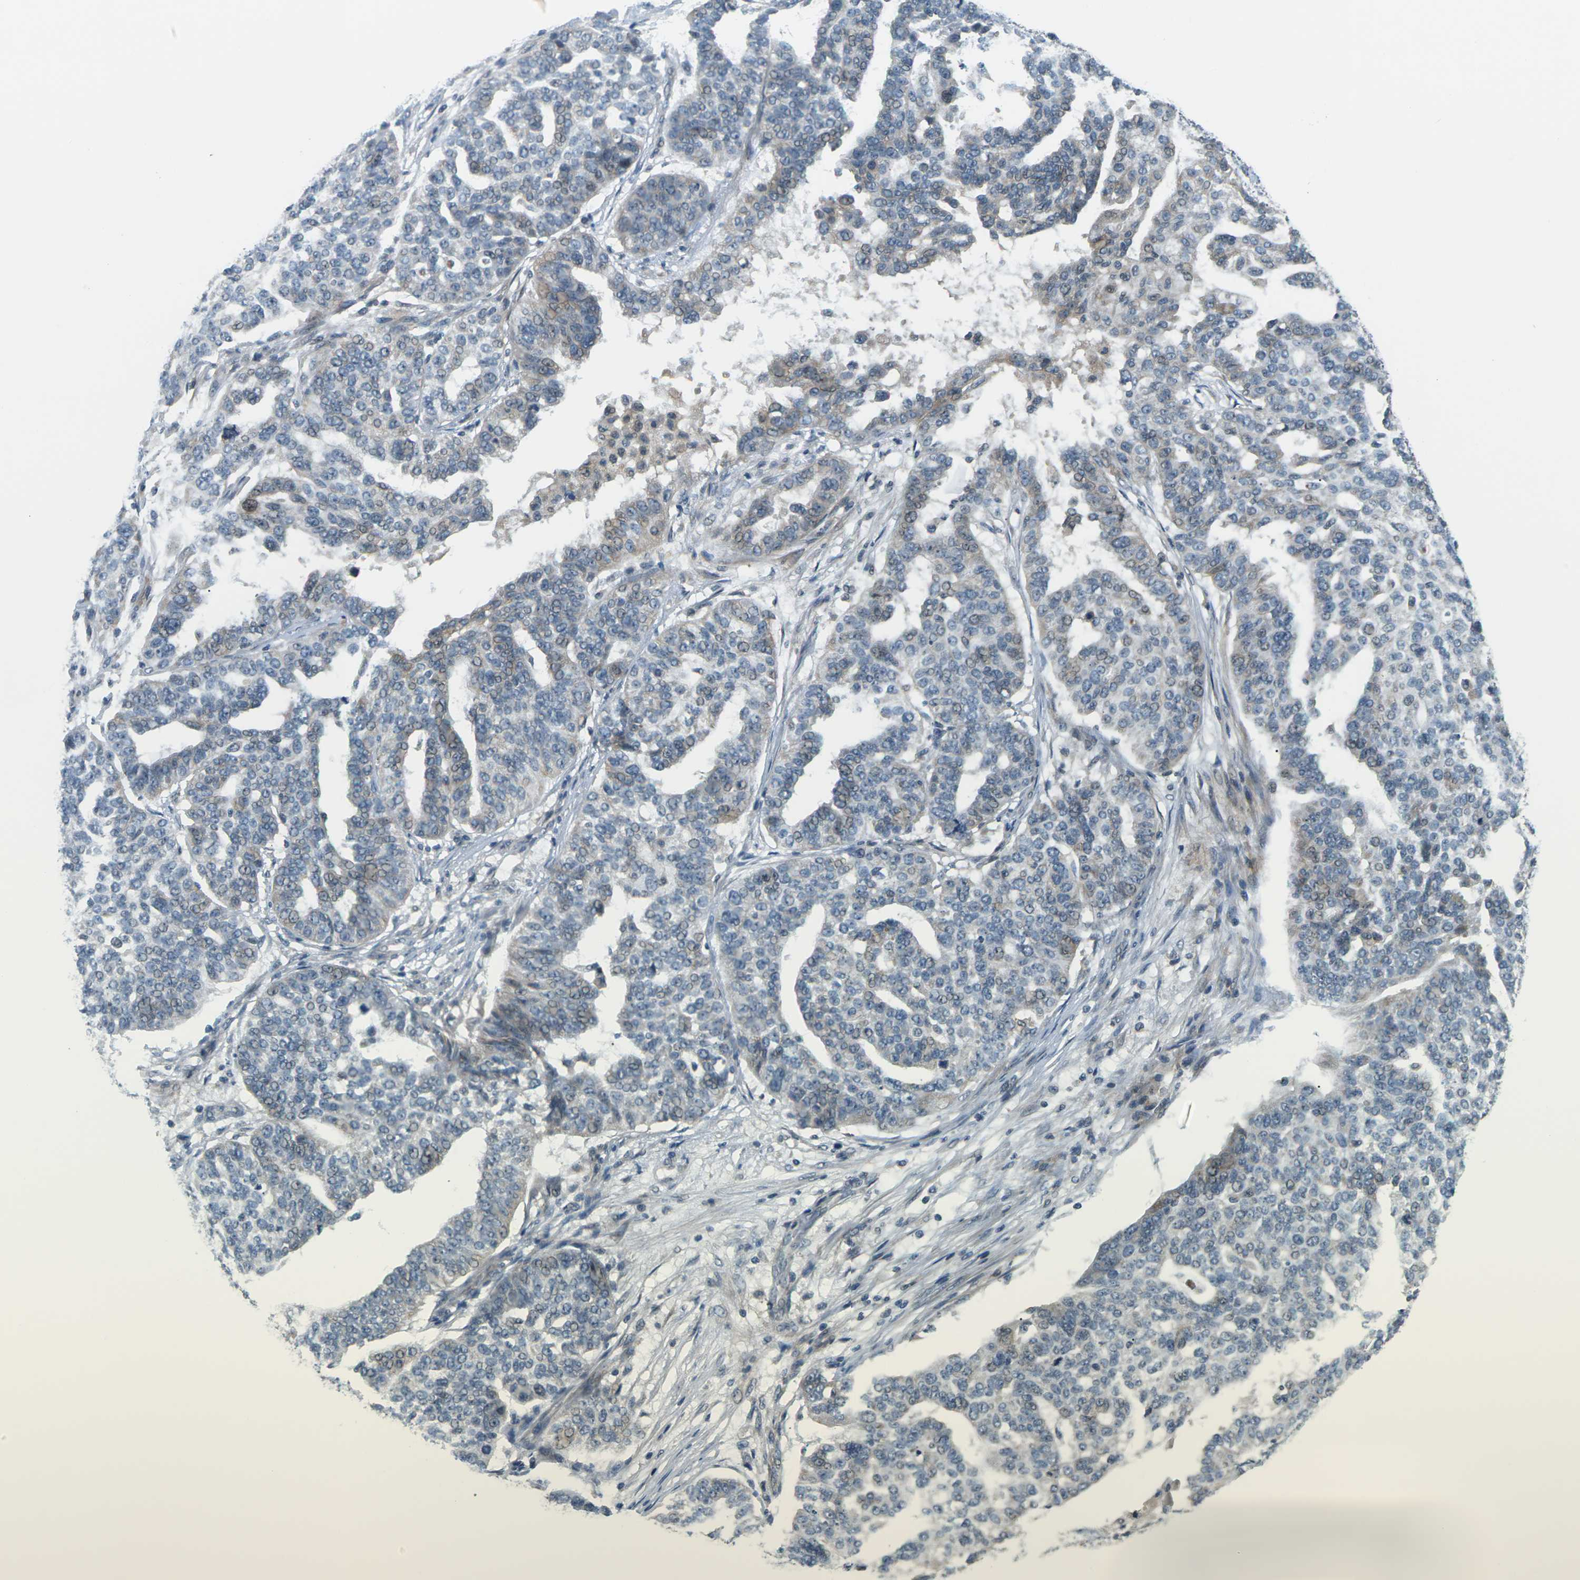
{"staining": {"intensity": "negative", "quantity": "none", "location": "none"}, "tissue": "ovarian cancer", "cell_type": "Tumor cells", "image_type": "cancer", "snomed": [{"axis": "morphology", "description": "Cystadenocarcinoma, serous, NOS"}, {"axis": "topography", "description": "Ovary"}], "caption": "The photomicrograph displays no staining of tumor cells in serous cystadenocarcinoma (ovarian).", "gene": "SLC13A3", "patient": {"sex": "female", "age": 59}}